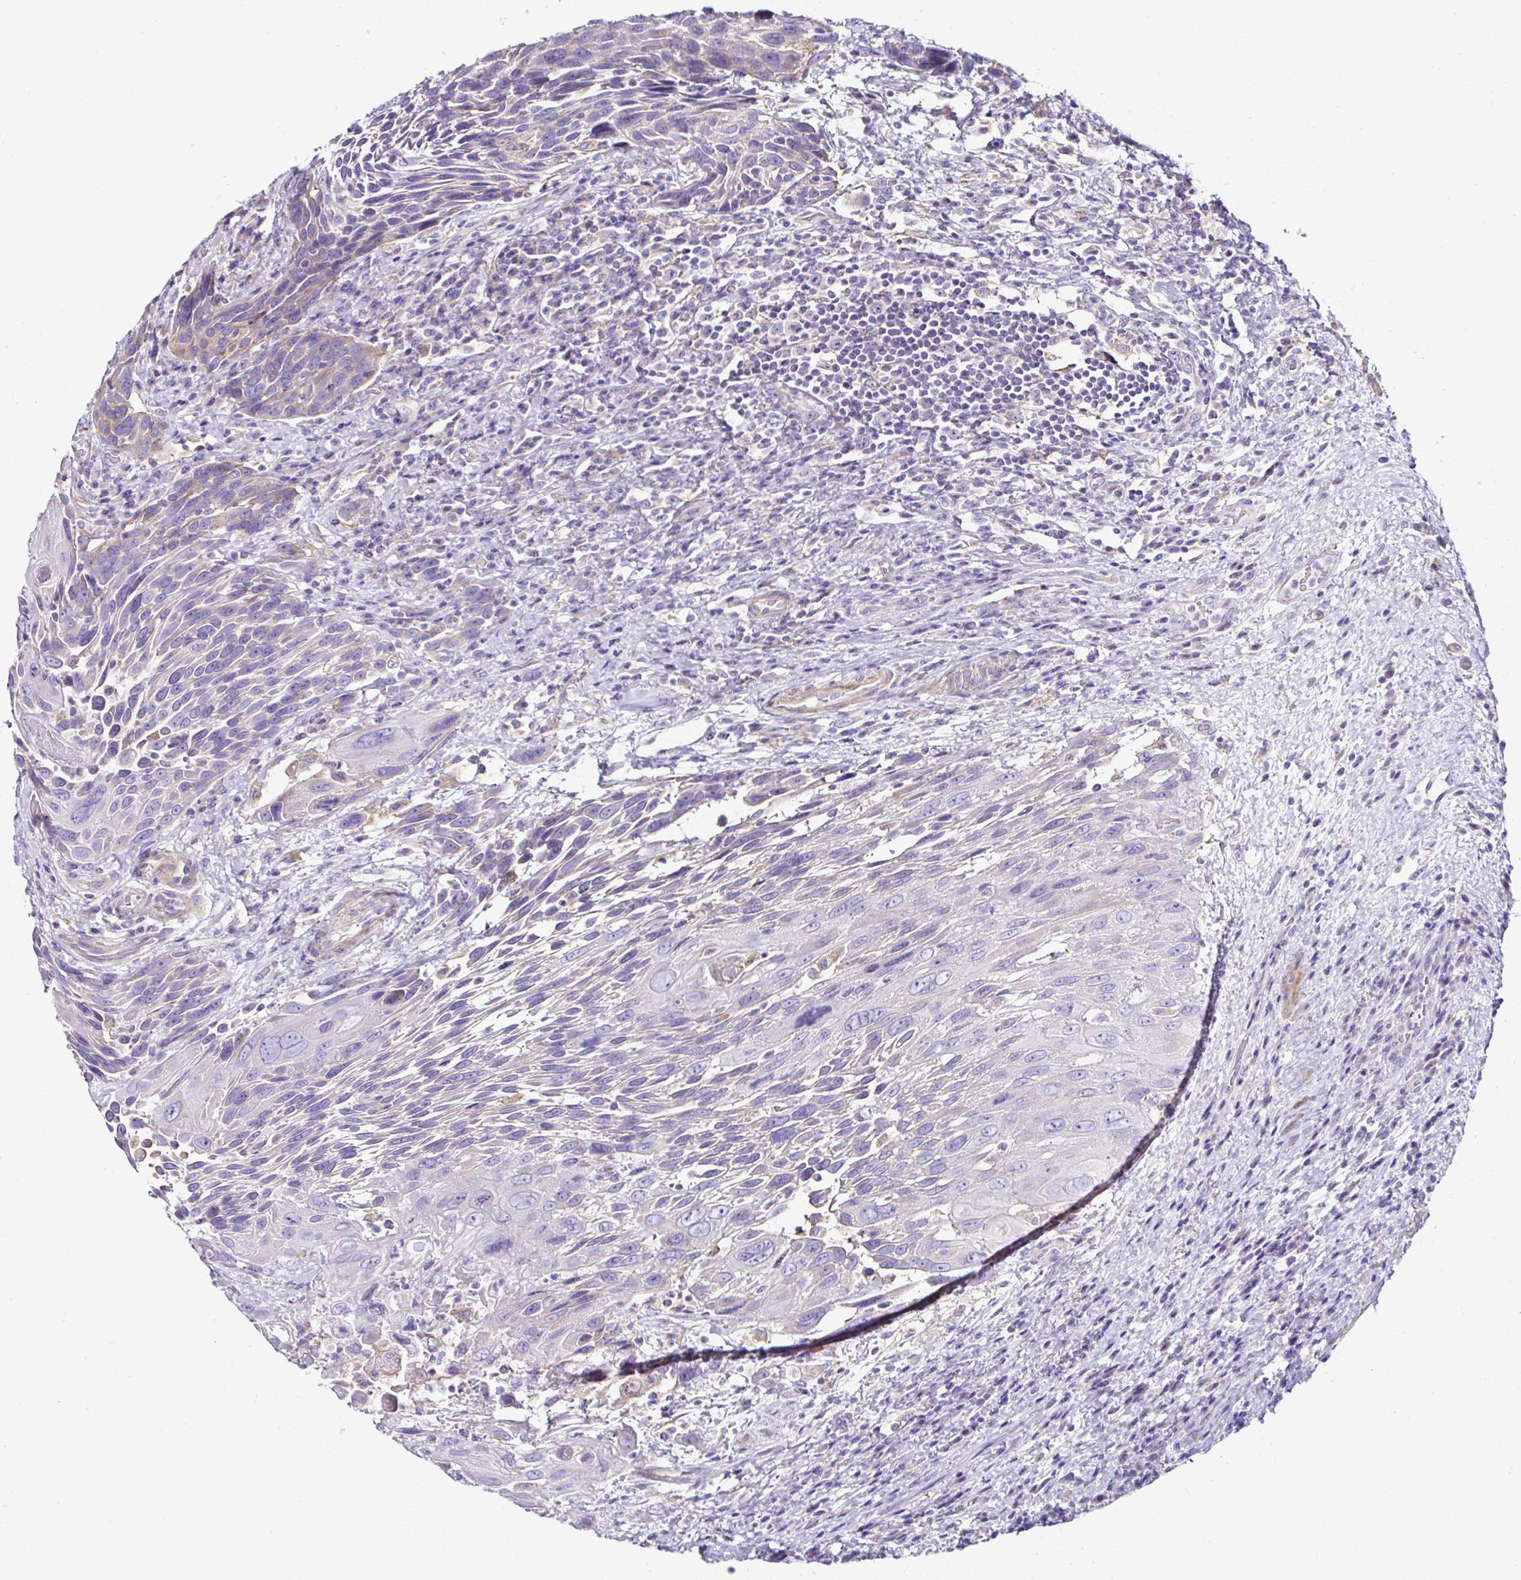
{"staining": {"intensity": "weak", "quantity": "25%-75%", "location": "cytoplasmic/membranous"}, "tissue": "urothelial cancer", "cell_type": "Tumor cells", "image_type": "cancer", "snomed": [{"axis": "morphology", "description": "Urothelial carcinoma, High grade"}, {"axis": "topography", "description": "Urinary bladder"}], "caption": "High-power microscopy captured an IHC photomicrograph of urothelial carcinoma (high-grade), revealing weak cytoplasmic/membranous staining in about 25%-75% of tumor cells.", "gene": "OR4P4", "patient": {"sex": "female", "age": 70}}